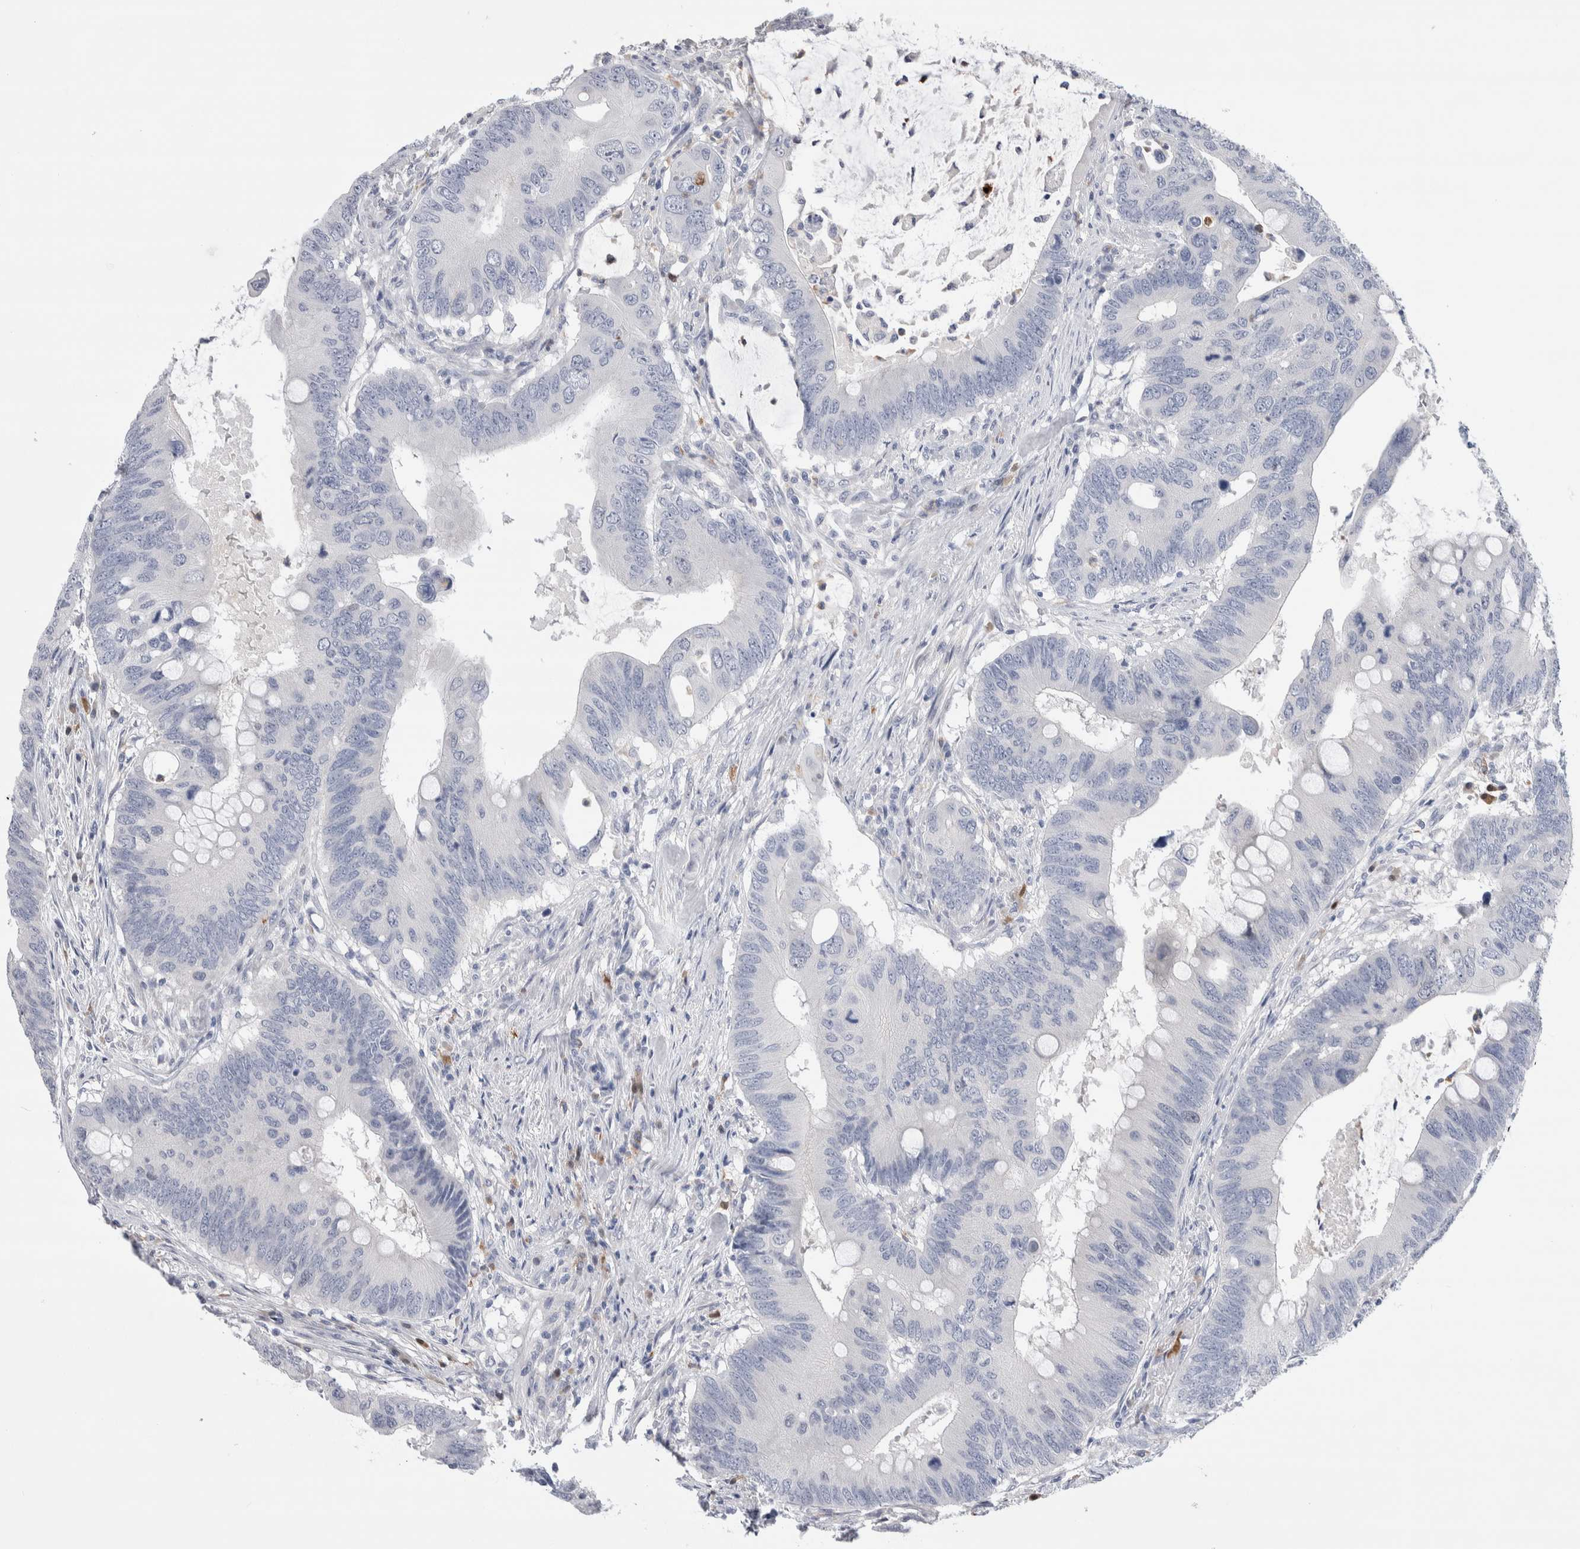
{"staining": {"intensity": "negative", "quantity": "none", "location": "none"}, "tissue": "colorectal cancer", "cell_type": "Tumor cells", "image_type": "cancer", "snomed": [{"axis": "morphology", "description": "Adenocarcinoma, NOS"}, {"axis": "topography", "description": "Colon"}], "caption": "Image shows no significant protein positivity in tumor cells of adenocarcinoma (colorectal).", "gene": "LURAP1L", "patient": {"sex": "male", "age": 71}}